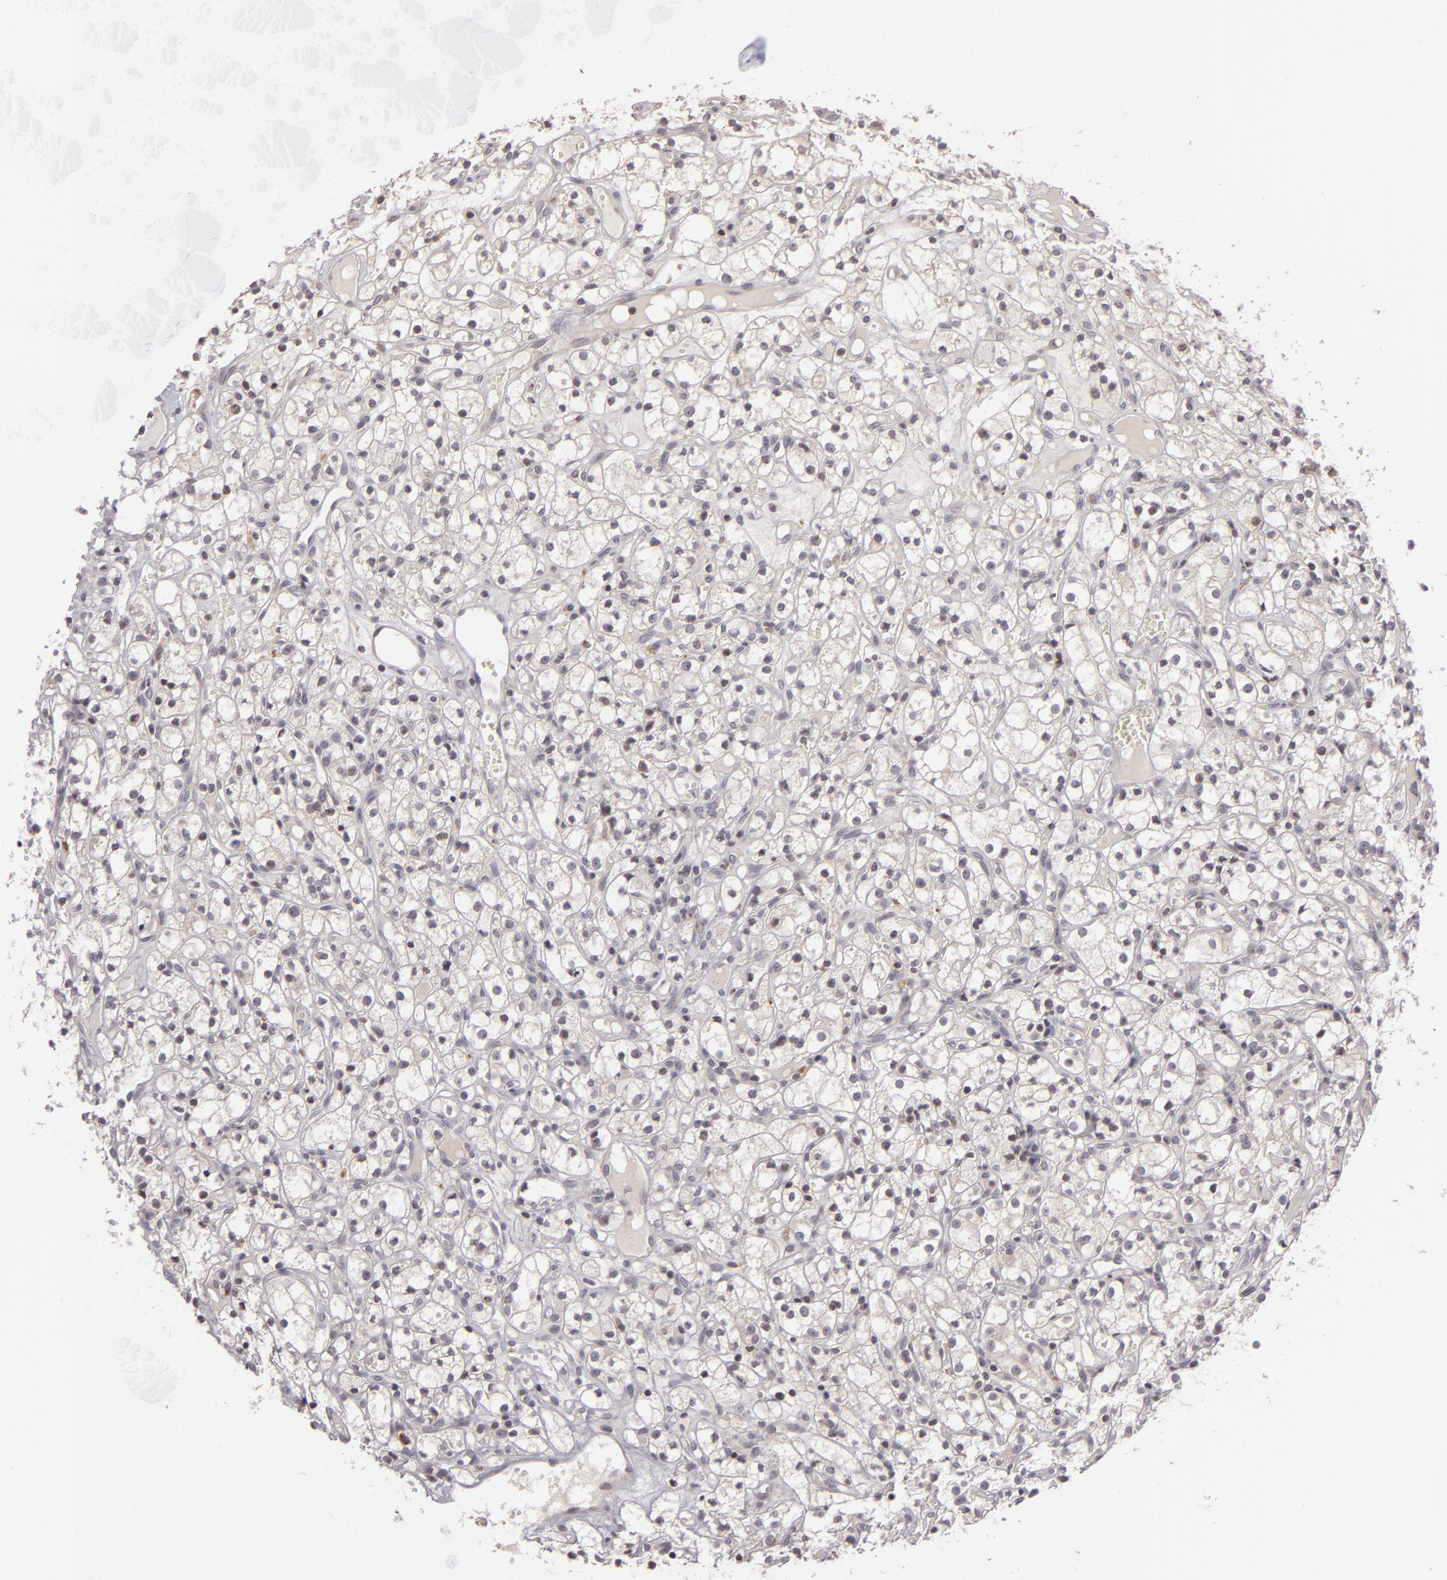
{"staining": {"intensity": "negative", "quantity": "none", "location": "none"}, "tissue": "renal cancer", "cell_type": "Tumor cells", "image_type": "cancer", "snomed": [{"axis": "morphology", "description": "Adenocarcinoma, NOS"}, {"axis": "topography", "description": "Kidney"}], "caption": "A micrograph of renal cancer (adenocarcinoma) stained for a protein displays no brown staining in tumor cells.", "gene": "AKAP6", "patient": {"sex": "male", "age": 61}}